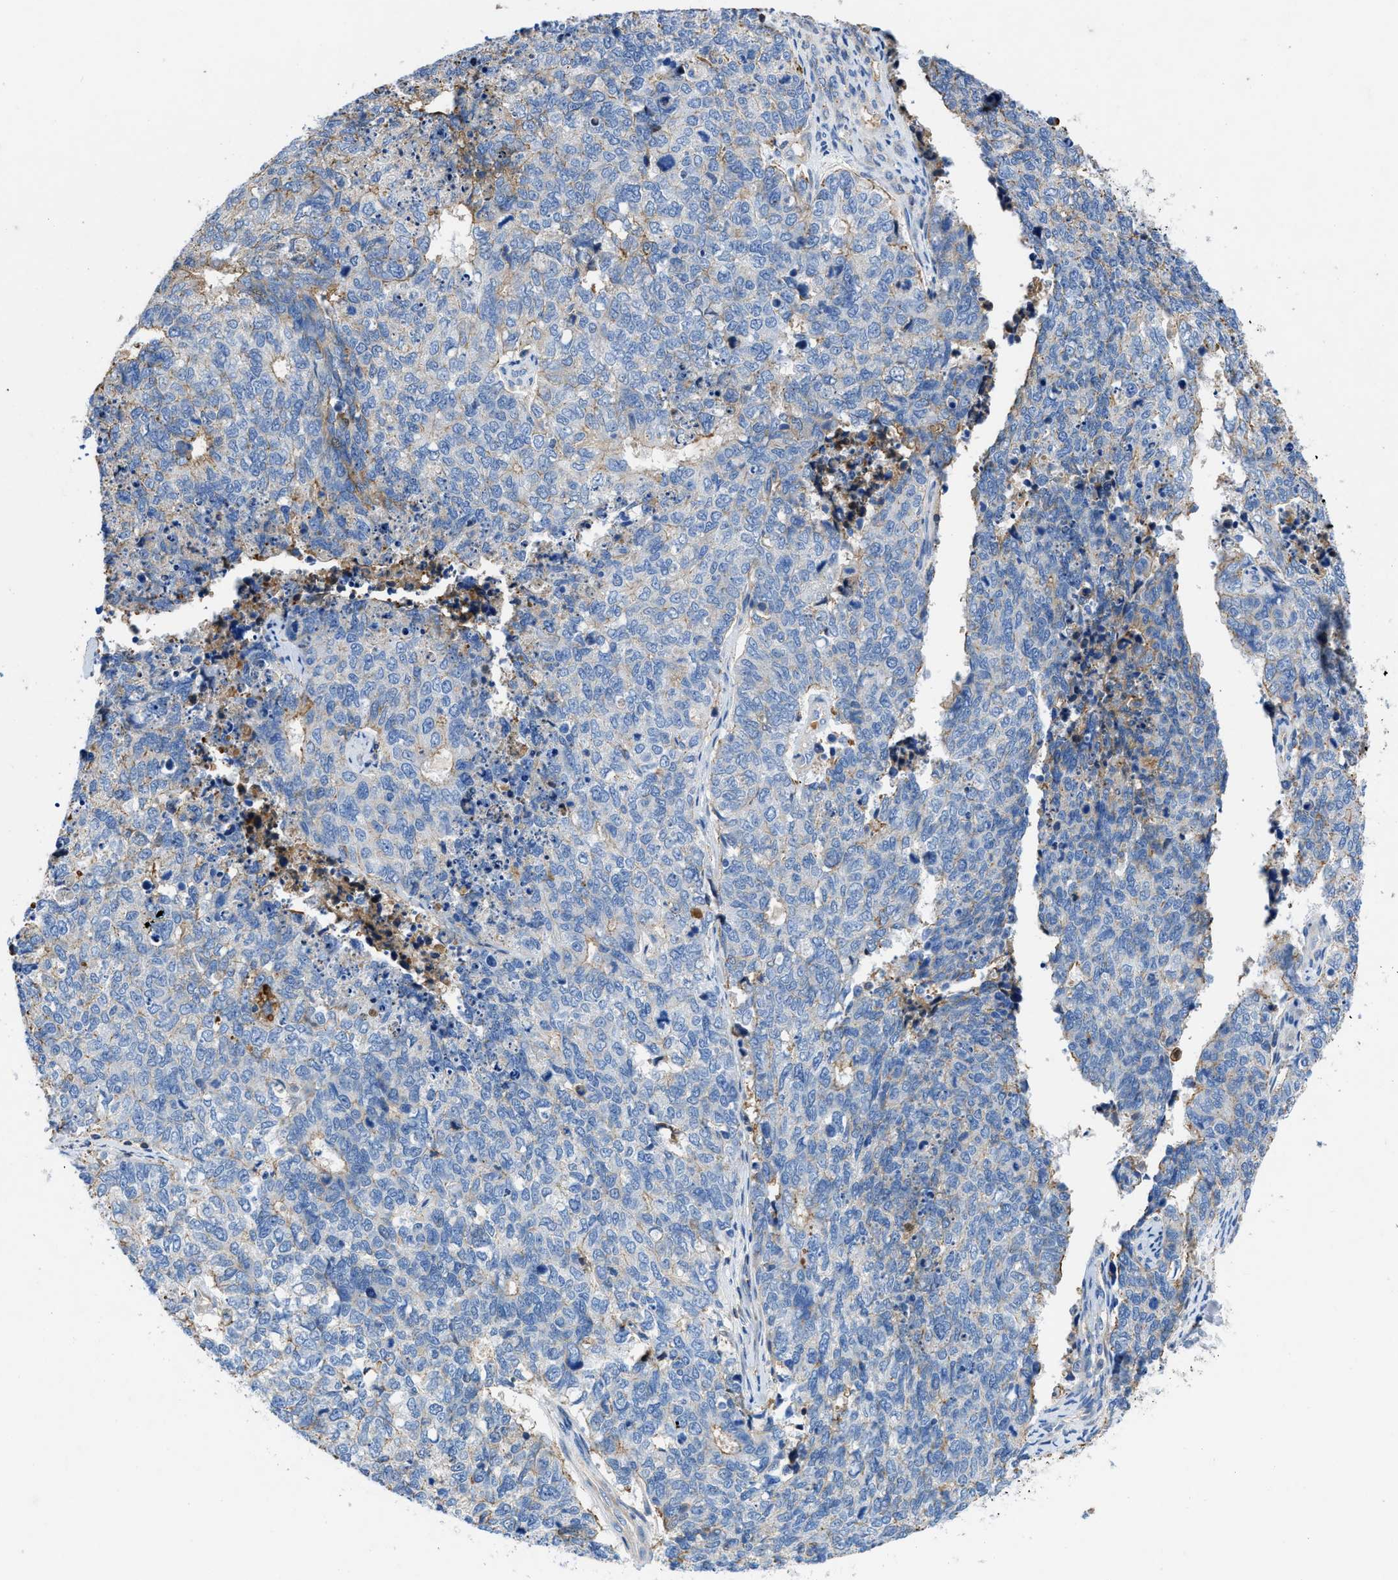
{"staining": {"intensity": "weak", "quantity": "<25%", "location": "cytoplasmic/membranous"}, "tissue": "cervical cancer", "cell_type": "Tumor cells", "image_type": "cancer", "snomed": [{"axis": "morphology", "description": "Squamous cell carcinoma, NOS"}, {"axis": "topography", "description": "Cervix"}], "caption": "DAB immunohistochemical staining of squamous cell carcinoma (cervical) exhibits no significant staining in tumor cells.", "gene": "ATP6V0D1", "patient": {"sex": "female", "age": 63}}